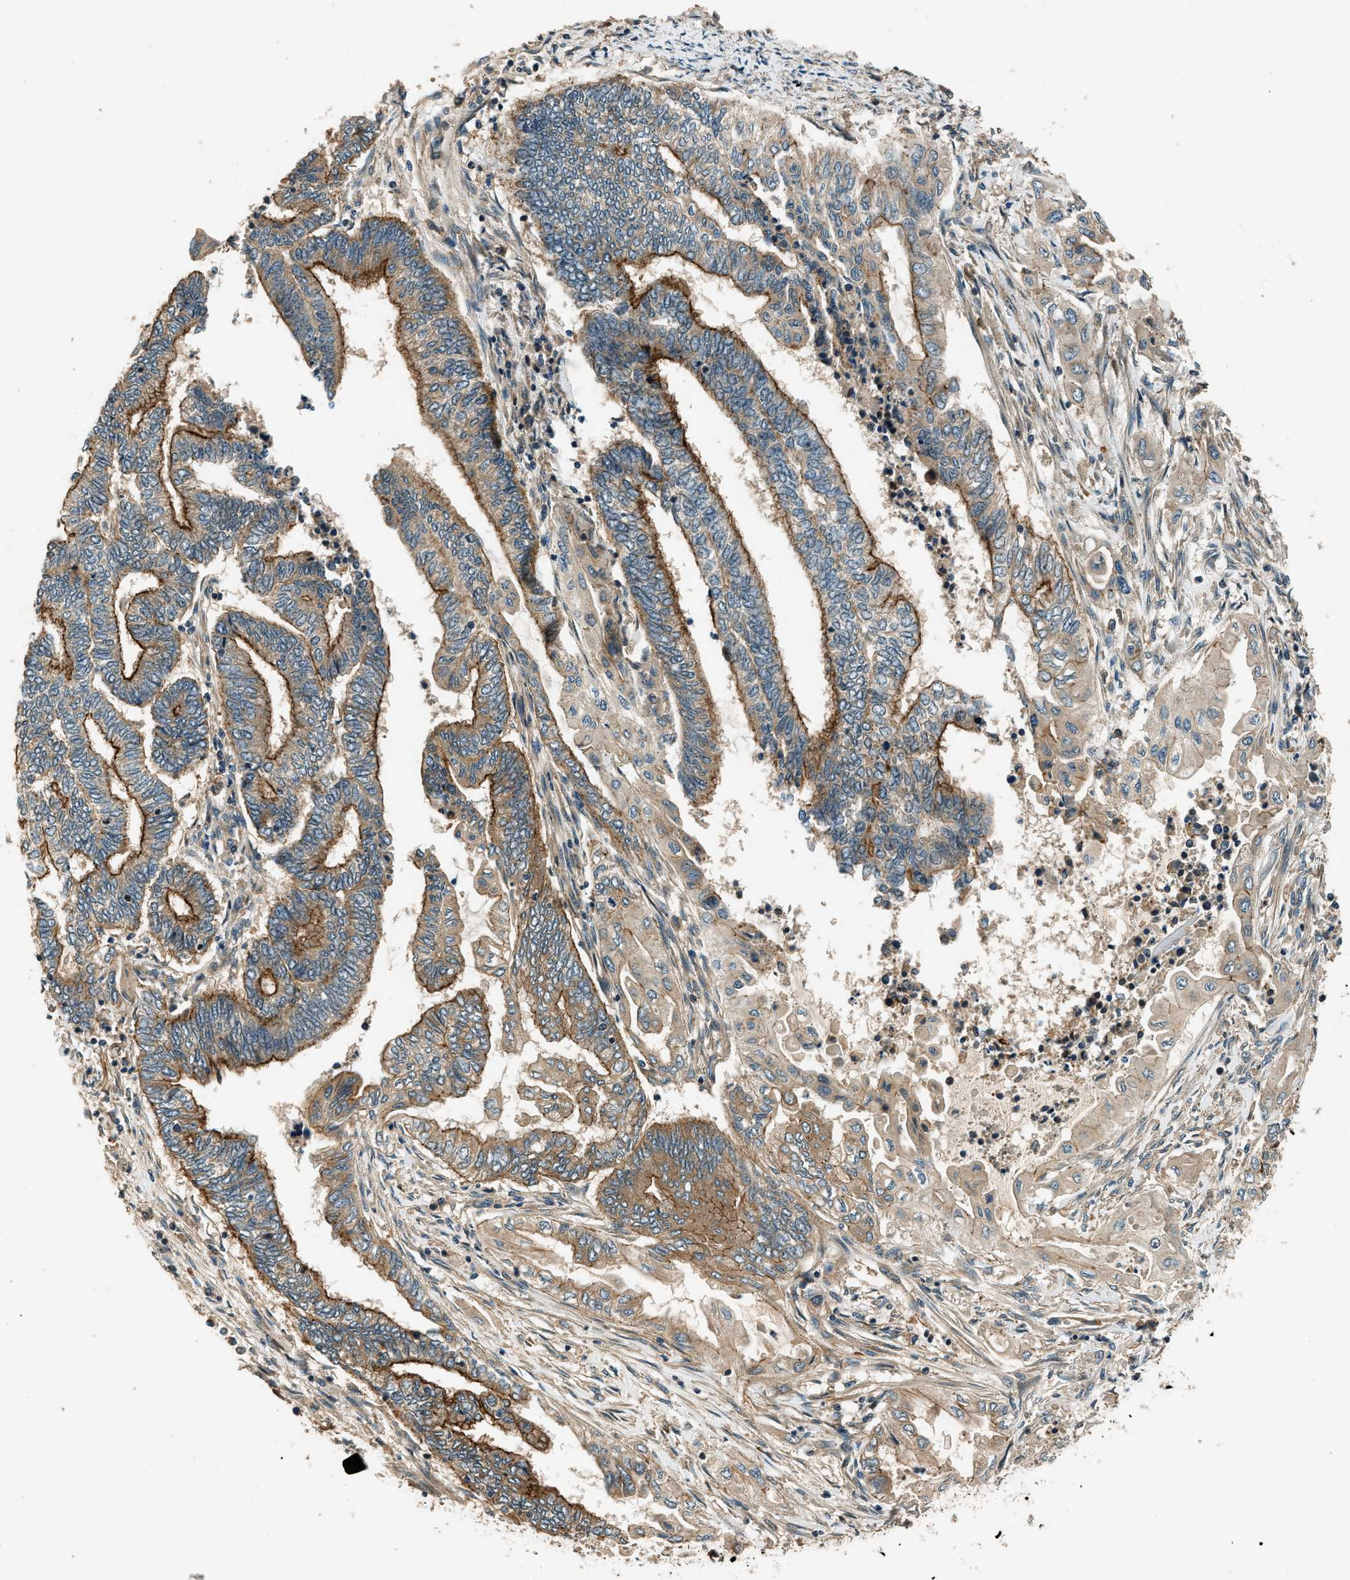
{"staining": {"intensity": "strong", "quantity": "25%-75%", "location": "cytoplasmic/membranous"}, "tissue": "endometrial cancer", "cell_type": "Tumor cells", "image_type": "cancer", "snomed": [{"axis": "morphology", "description": "Adenocarcinoma, NOS"}, {"axis": "topography", "description": "Uterus"}, {"axis": "topography", "description": "Endometrium"}], "caption": "DAB immunohistochemical staining of human endometrial adenocarcinoma displays strong cytoplasmic/membranous protein expression in about 25%-75% of tumor cells. The protein of interest is shown in brown color, while the nuclei are stained blue.", "gene": "ARHGEF11", "patient": {"sex": "female", "age": 70}}